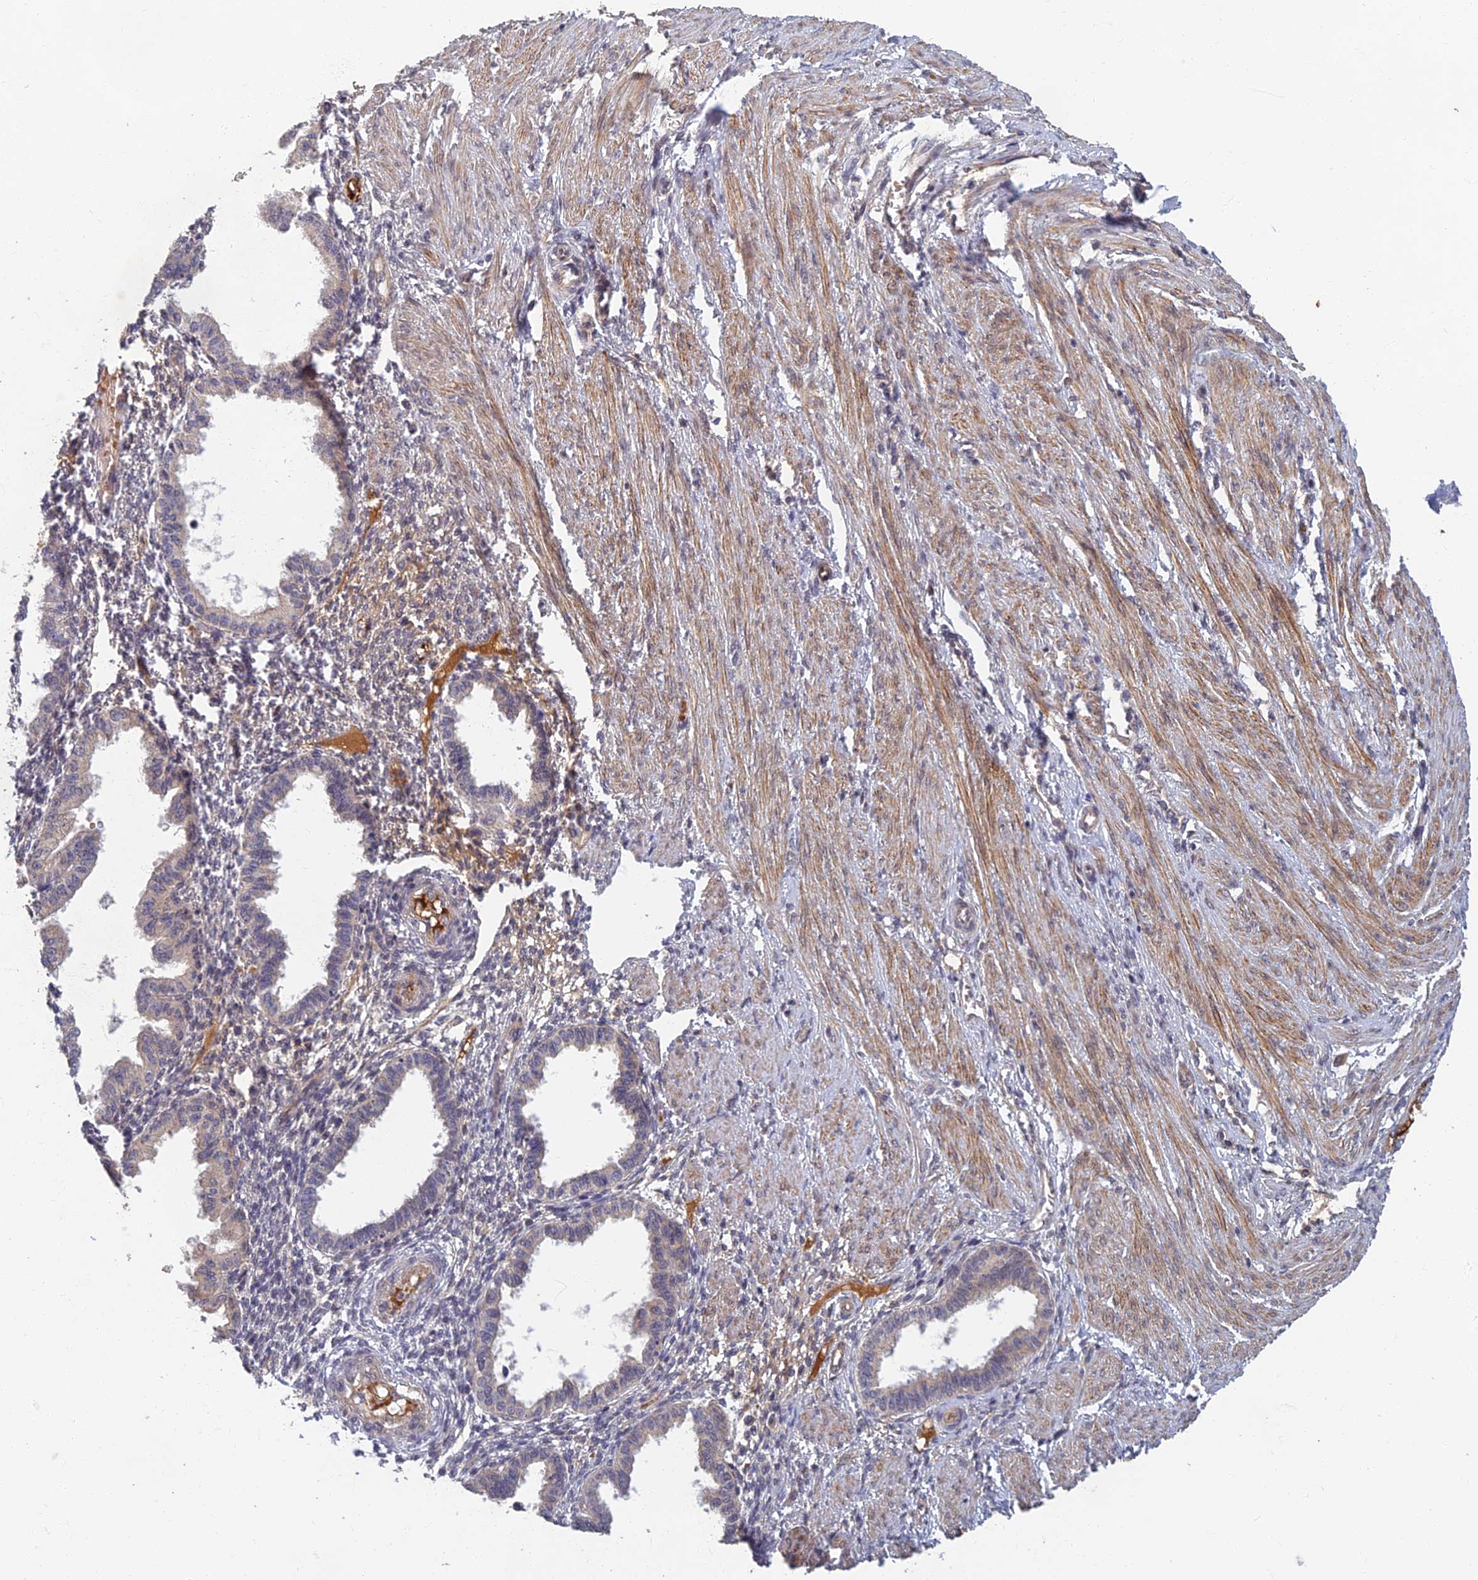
{"staining": {"intensity": "negative", "quantity": "none", "location": "none"}, "tissue": "endometrium", "cell_type": "Cells in endometrial stroma", "image_type": "normal", "snomed": [{"axis": "morphology", "description": "Normal tissue, NOS"}, {"axis": "topography", "description": "Endometrium"}], "caption": "The image shows no staining of cells in endometrial stroma in normal endometrium. The staining is performed using DAB brown chromogen with nuclei counter-stained in using hematoxylin.", "gene": "EARS2", "patient": {"sex": "female", "age": 33}}